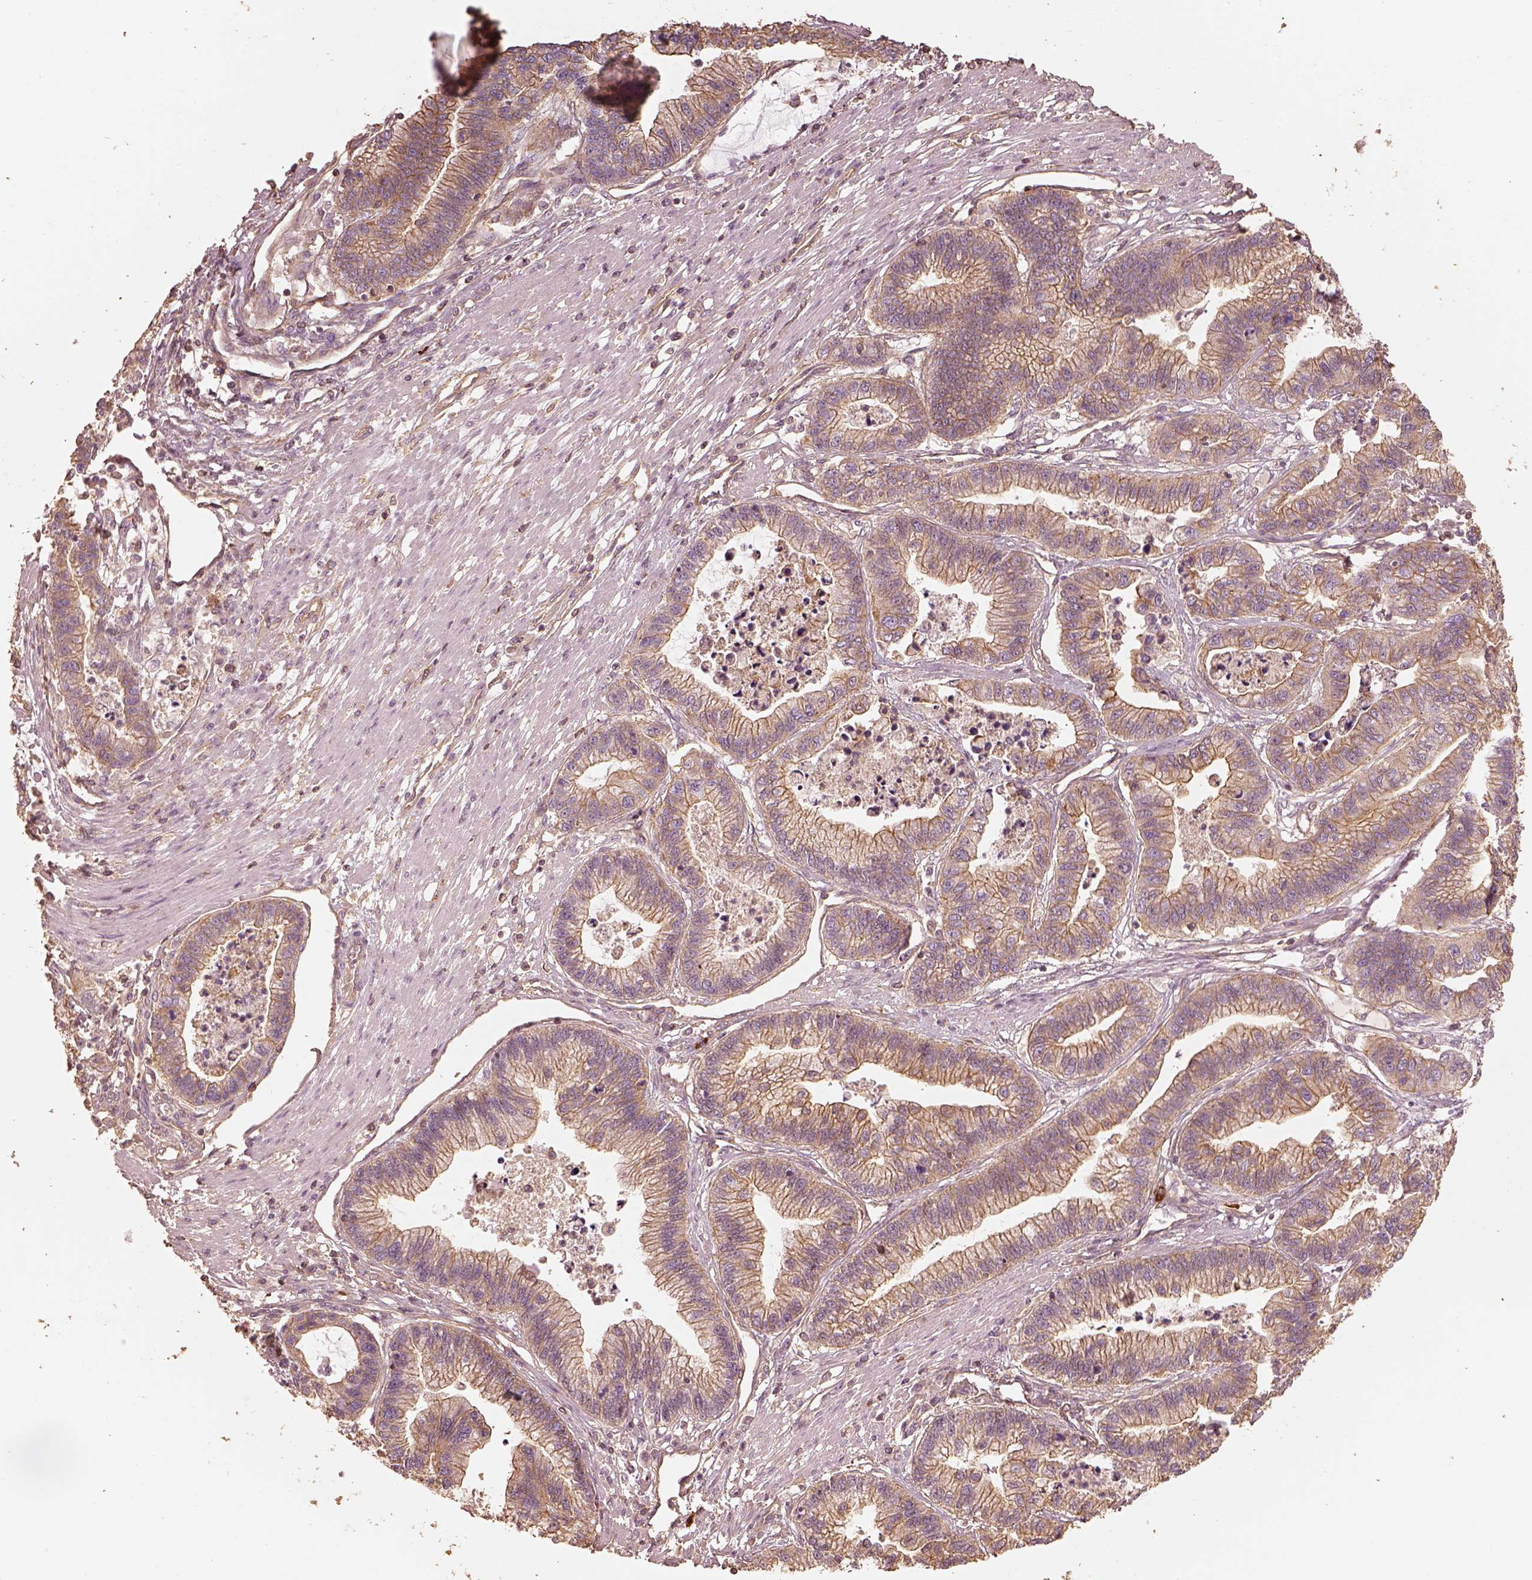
{"staining": {"intensity": "moderate", "quantity": "25%-75%", "location": "cytoplasmic/membranous"}, "tissue": "stomach cancer", "cell_type": "Tumor cells", "image_type": "cancer", "snomed": [{"axis": "morphology", "description": "Adenocarcinoma, NOS"}, {"axis": "topography", "description": "Stomach"}], "caption": "Immunohistochemical staining of stomach cancer shows medium levels of moderate cytoplasmic/membranous protein expression in approximately 25%-75% of tumor cells.", "gene": "WDR7", "patient": {"sex": "male", "age": 83}}